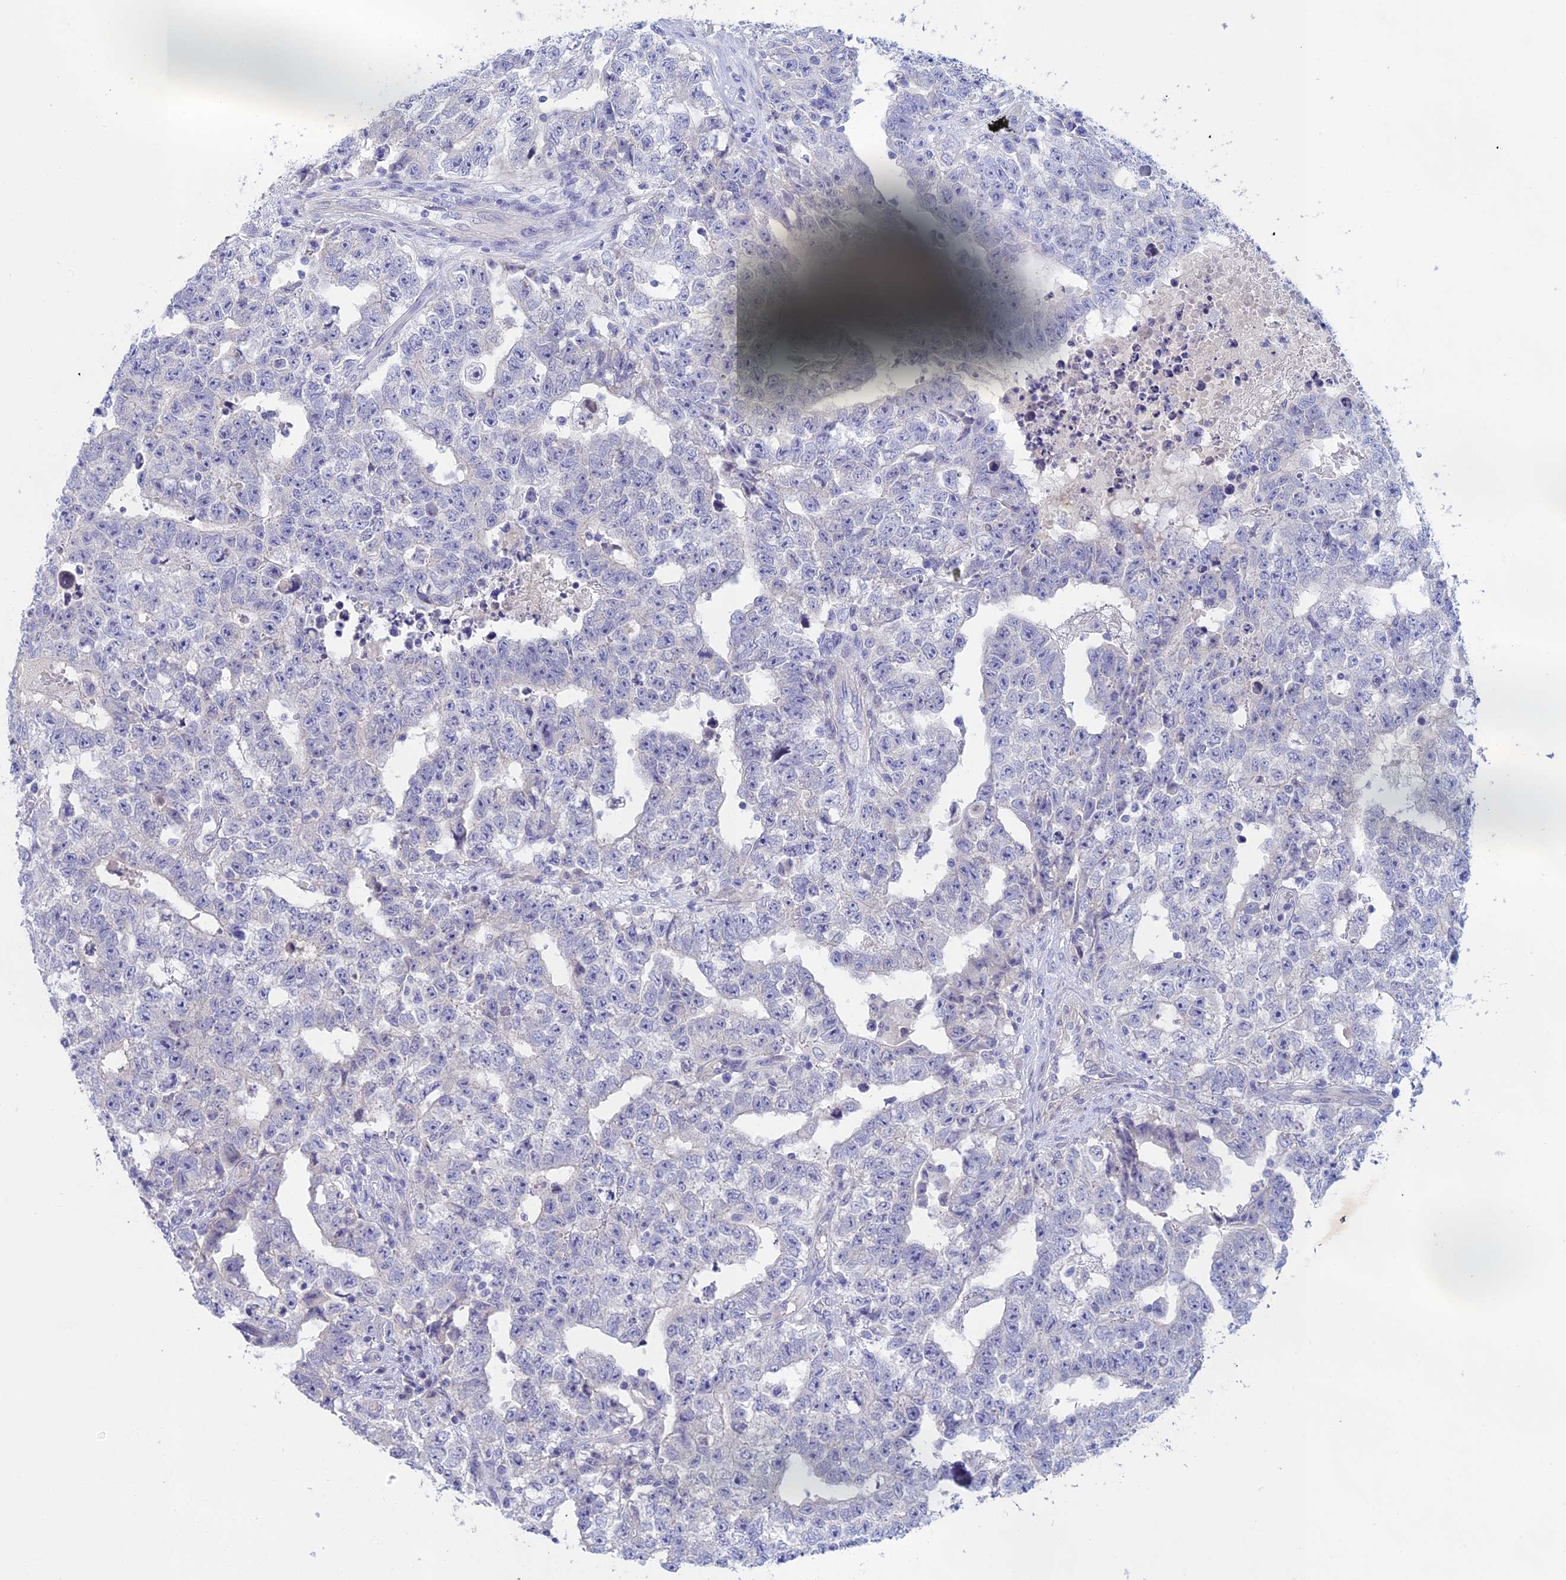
{"staining": {"intensity": "negative", "quantity": "none", "location": "none"}, "tissue": "testis cancer", "cell_type": "Tumor cells", "image_type": "cancer", "snomed": [{"axis": "morphology", "description": "Carcinoma, Embryonal, NOS"}, {"axis": "topography", "description": "Testis"}], "caption": "IHC image of neoplastic tissue: human testis cancer stained with DAB (3,3'-diaminobenzidine) reveals no significant protein staining in tumor cells.", "gene": "BTBD19", "patient": {"sex": "male", "age": 25}}